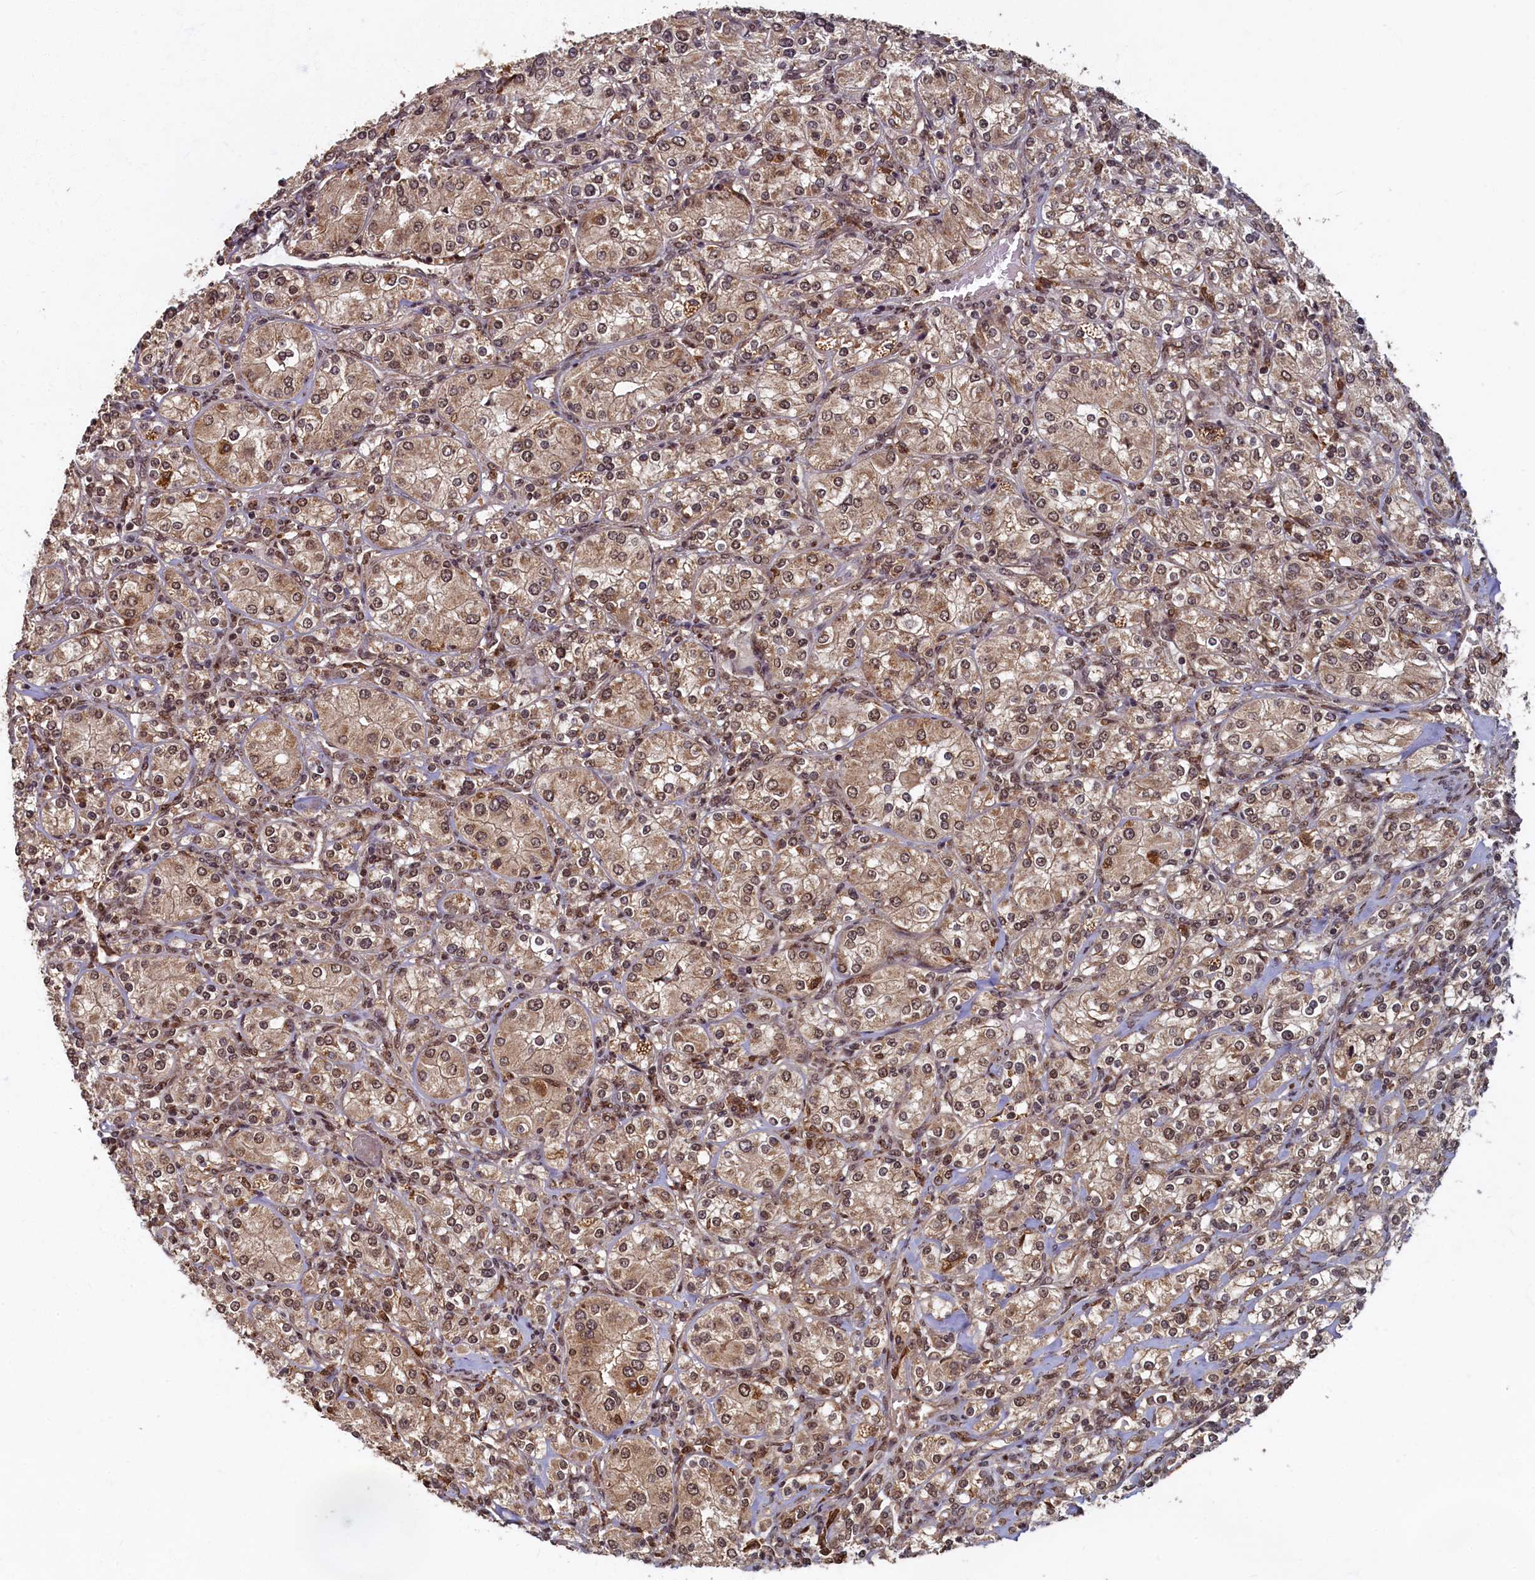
{"staining": {"intensity": "moderate", "quantity": ">75%", "location": "cytoplasmic/membranous,nuclear"}, "tissue": "renal cancer", "cell_type": "Tumor cells", "image_type": "cancer", "snomed": [{"axis": "morphology", "description": "Adenocarcinoma, NOS"}, {"axis": "topography", "description": "Kidney"}], "caption": "Renal cancer stained with IHC exhibits moderate cytoplasmic/membranous and nuclear expression in about >75% of tumor cells.", "gene": "BRCA1", "patient": {"sex": "male", "age": 77}}